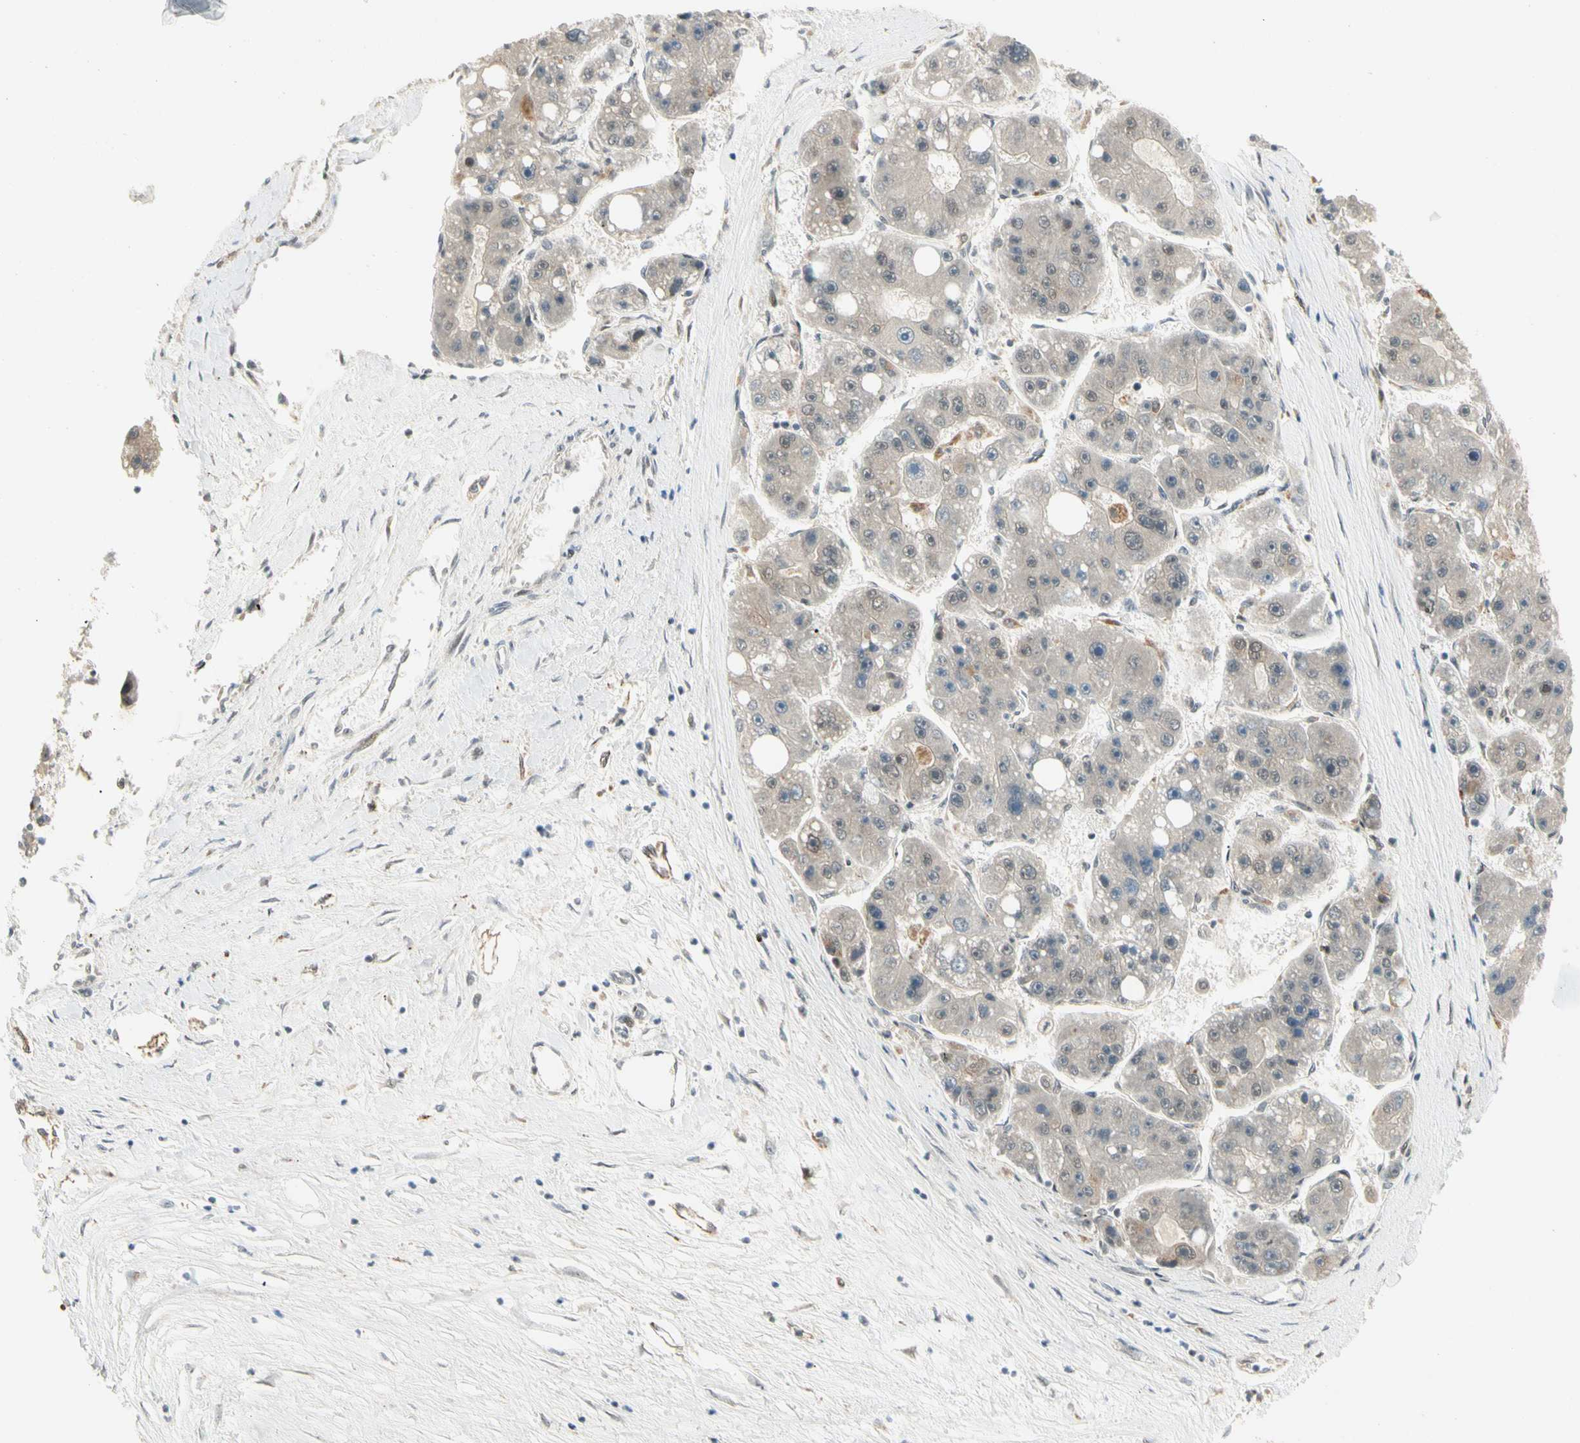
{"staining": {"intensity": "moderate", "quantity": "<25%", "location": "cytoplasmic/membranous"}, "tissue": "liver cancer", "cell_type": "Tumor cells", "image_type": "cancer", "snomed": [{"axis": "morphology", "description": "Carcinoma, Hepatocellular, NOS"}, {"axis": "topography", "description": "Liver"}], "caption": "Tumor cells demonstrate moderate cytoplasmic/membranous staining in about <25% of cells in liver cancer (hepatocellular carcinoma).", "gene": "FNDC3B", "patient": {"sex": "female", "age": 61}}